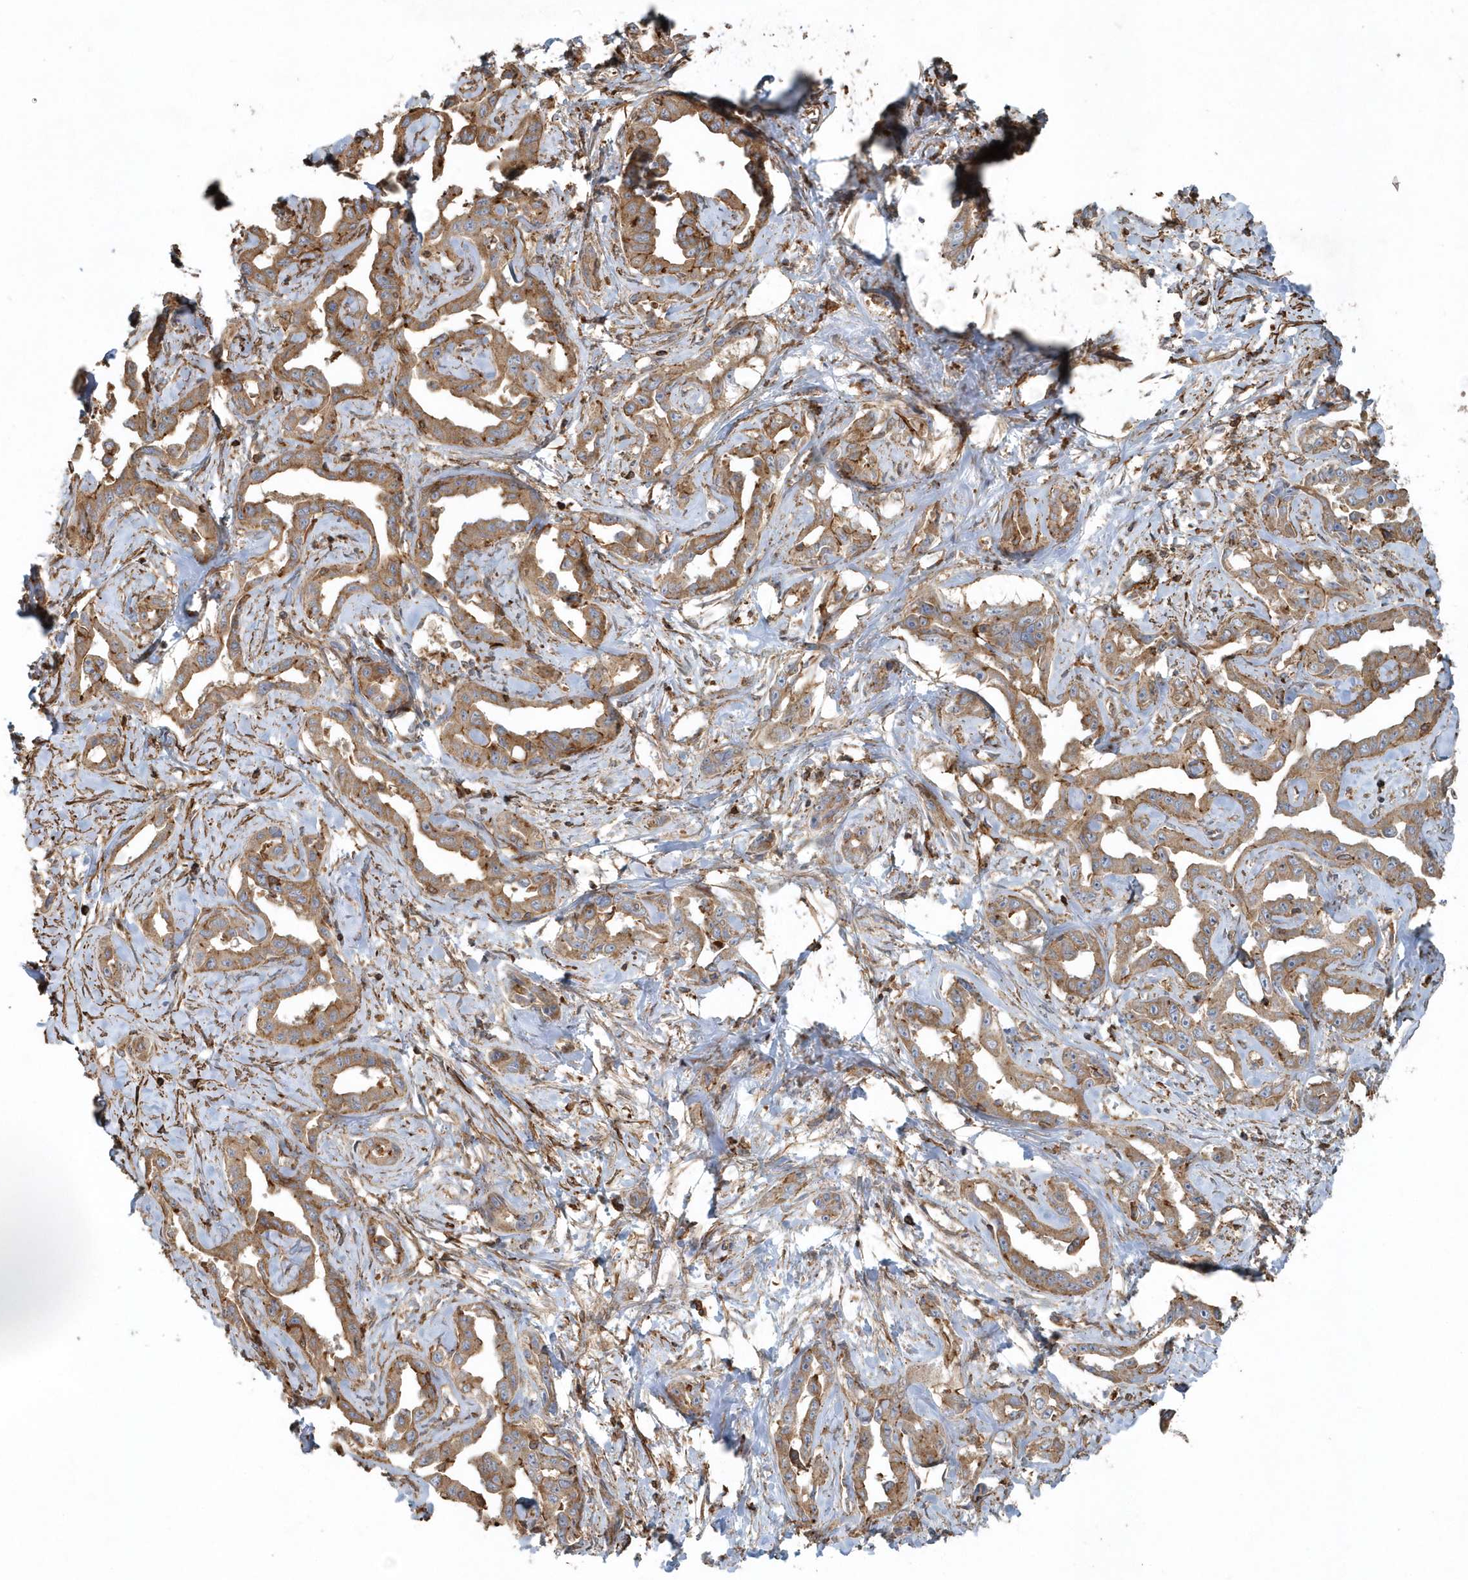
{"staining": {"intensity": "moderate", "quantity": ">75%", "location": "cytoplasmic/membranous"}, "tissue": "liver cancer", "cell_type": "Tumor cells", "image_type": "cancer", "snomed": [{"axis": "morphology", "description": "Cholangiocarcinoma"}, {"axis": "topography", "description": "Liver"}], "caption": "This image shows immunohistochemistry (IHC) staining of cholangiocarcinoma (liver), with medium moderate cytoplasmic/membranous expression in approximately >75% of tumor cells.", "gene": "MMUT", "patient": {"sex": "male", "age": 59}}